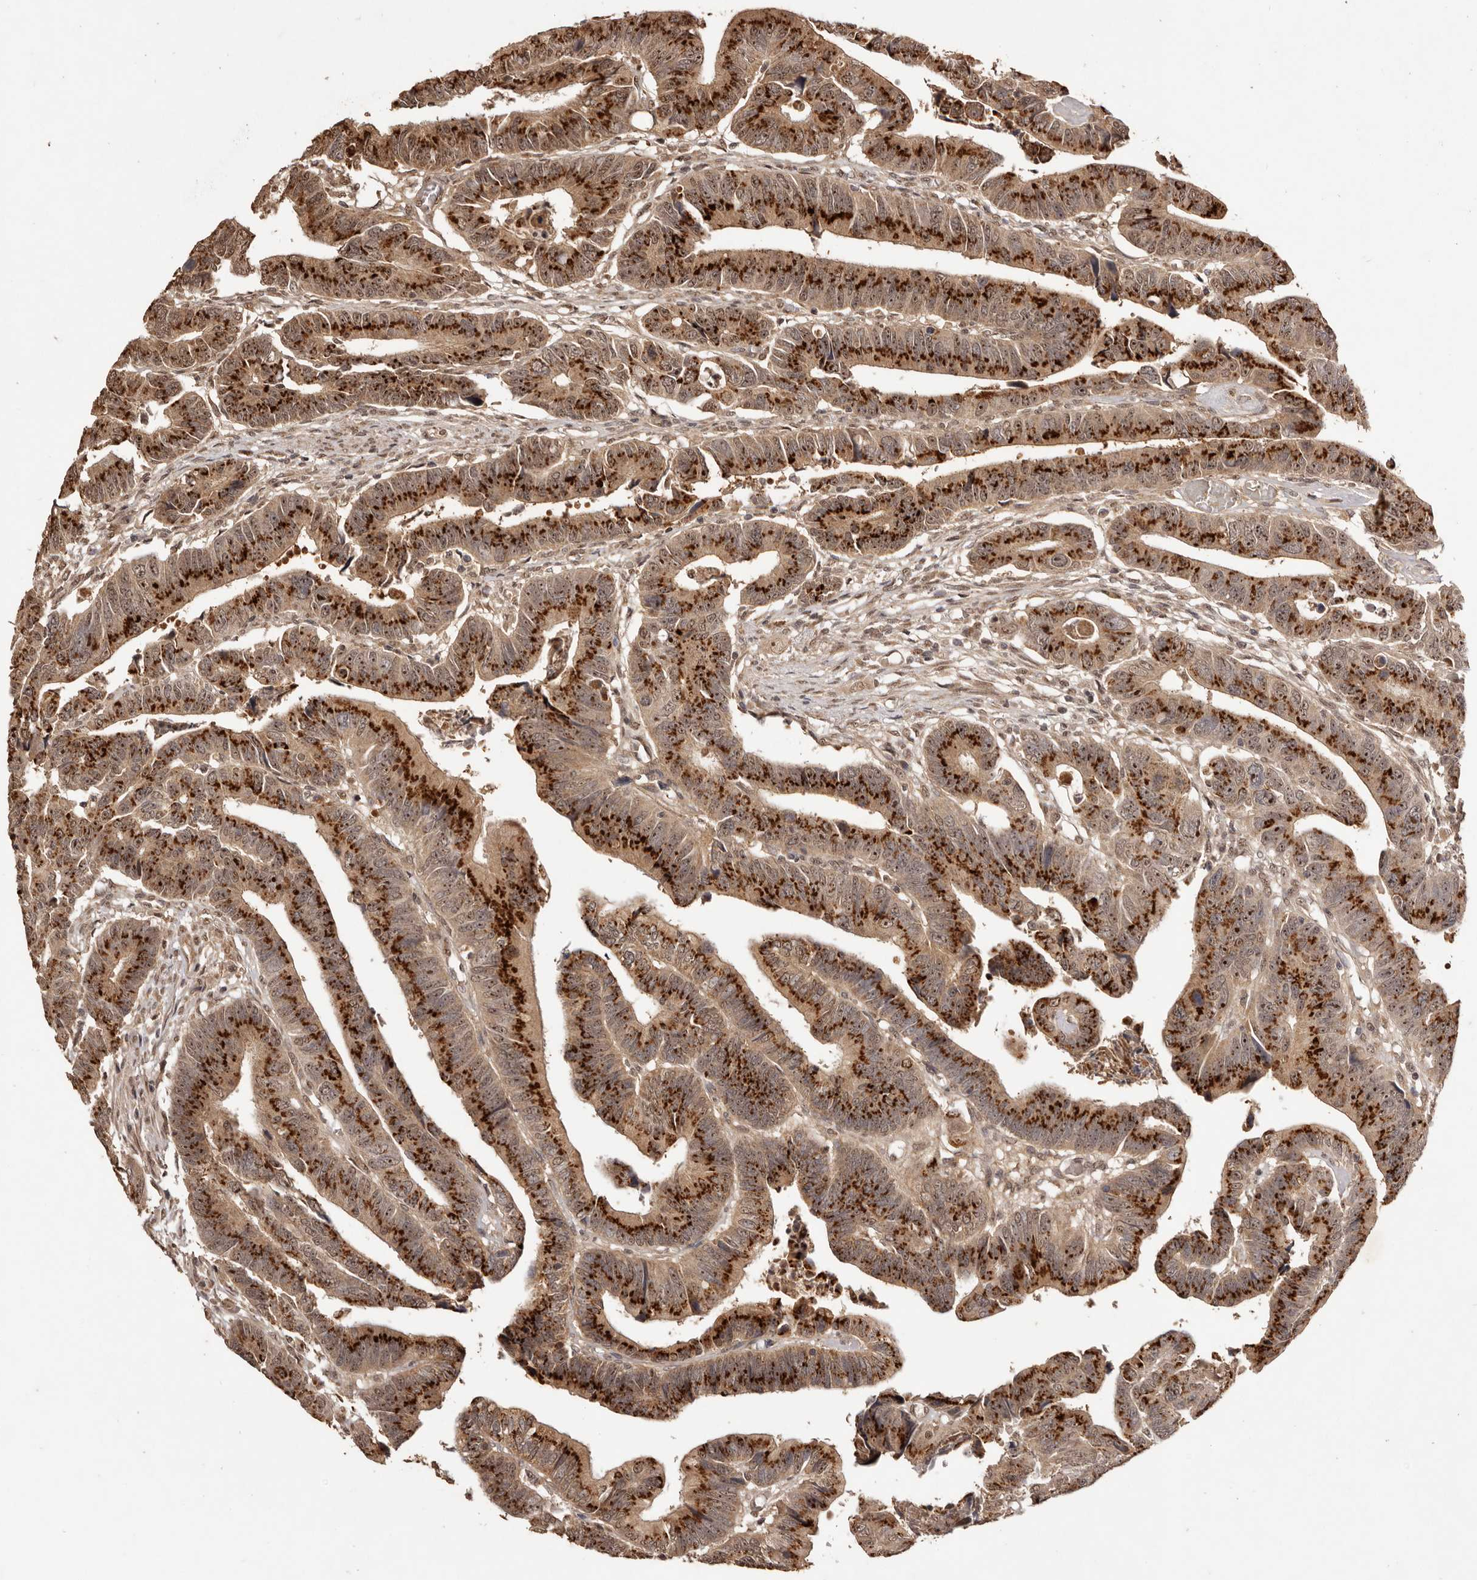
{"staining": {"intensity": "strong", "quantity": ">75%", "location": "cytoplasmic/membranous,nuclear"}, "tissue": "colorectal cancer", "cell_type": "Tumor cells", "image_type": "cancer", "snomed": [{"axis": "morphology", "description": "Adenocarcinoma, NOS"}, {"axis": "topography", "description": "Rectum"}], "caption": "The image reveals immunohistochemical staining of colorectal adenocarcinoma. There is strong cytoplasmic/membranous and nuclear expression is identified in about >75% of tumor cells. (DAB (3,3'-diaminobenzidine) IHC, brown staining for protein, blue staining for nuclei).", "gene": "NOTCH1", "patient": {"sex": "female", "age": 65}}